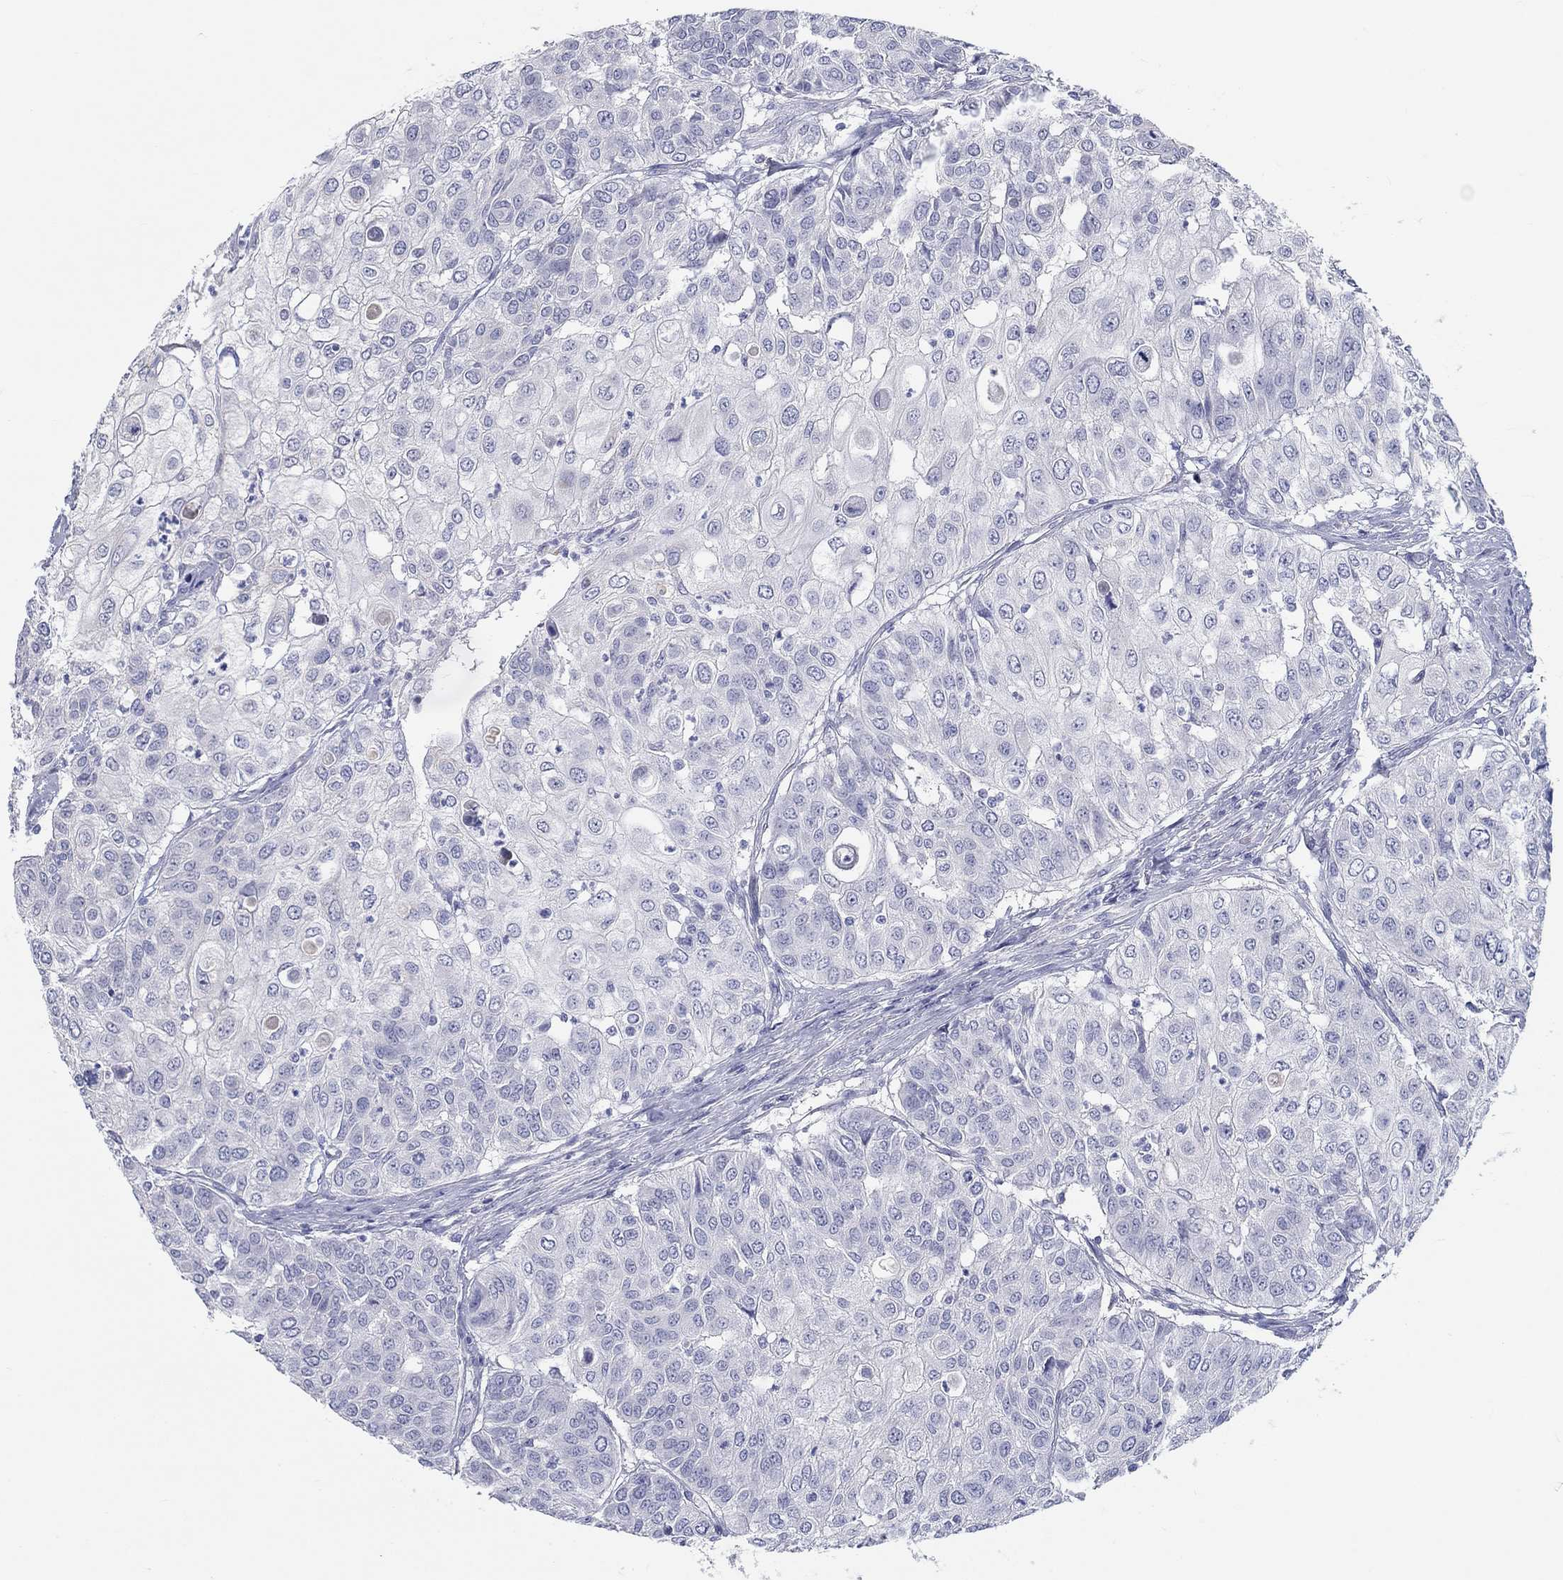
{"staining": {"intensity": "negative", "quantity": "none", "location": "none"}, "tissue": "urothelial cancer", "cell_type": "Tumor cells", "image_type": "cancer", "snomed": [{"axis": "morphology", "description": "Urothelial carcinoma, High grade"}, {"axis": "topography", "description": "Urinary bladder"}], "caption": "Immunohistochemistry of urothelial carcinoma (high-grade) exhibits no staining in tumor cells.", "gene": "LRRC4C", "patient": {"sex": "female", "age": 79}}